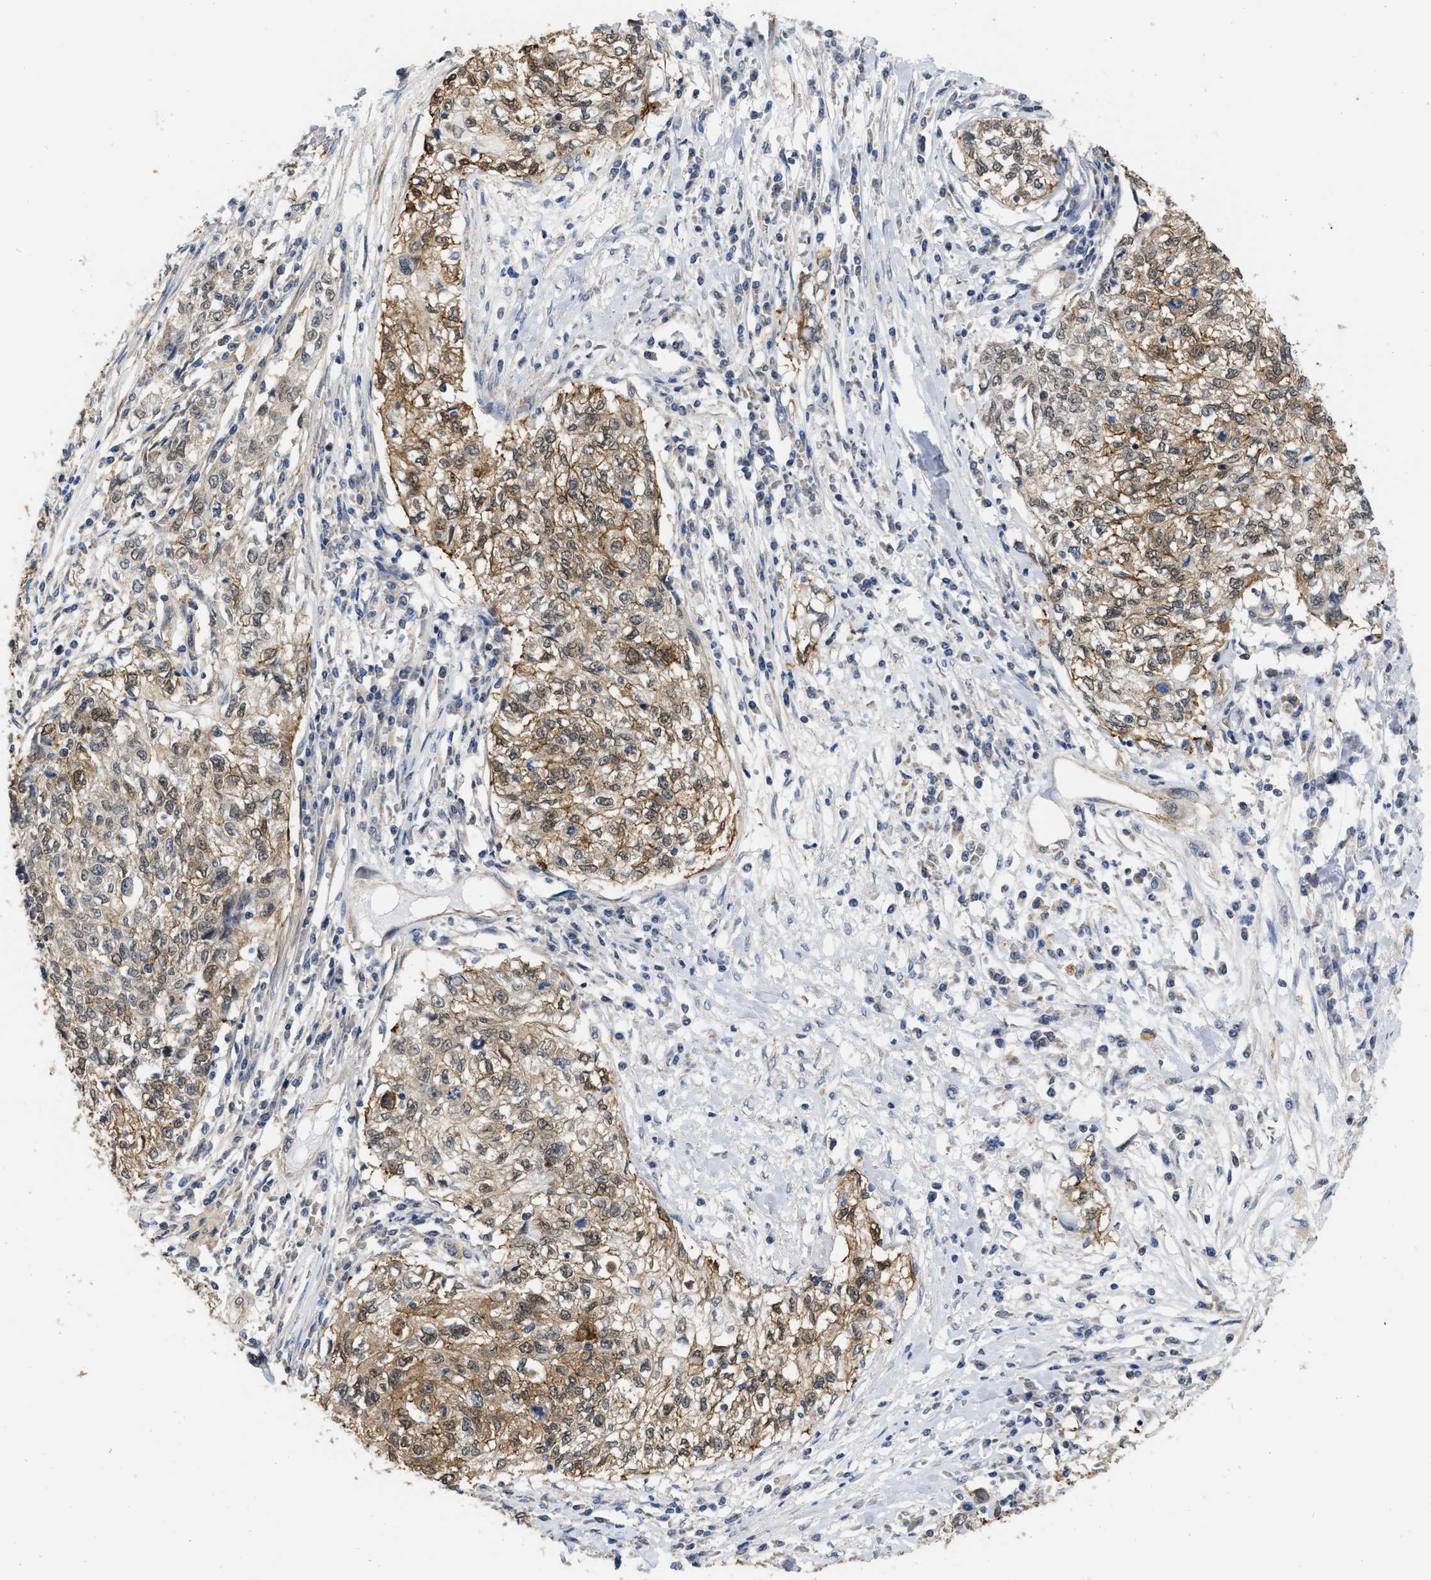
{"staining": {"intensity": "moderate", "quantity": ">75%", "location": "cytoplasmic/membranous"}, "tissue": "cervical cancer", "cell_type": "Tumor cells", "image_type": "cancer", "snomed": [{"axis": "morphology", "description": "Squamous cell carcinoma, NOS"}, {"axis": "topography", "description": "Cervix"}], "caption": "A histopathology image of human squamous cell carcinoma (cervical) stained for a protein demonstrates moderate cytoplasmic/membranous brown staining in tumor cells. The staining is performed using DAB brown chromogen to label protein expression. The nuclei are counter-stained blue using hematoxylin.", "gene": "NAPEPLD", "patient": {"sex": "female", "age": 57}}